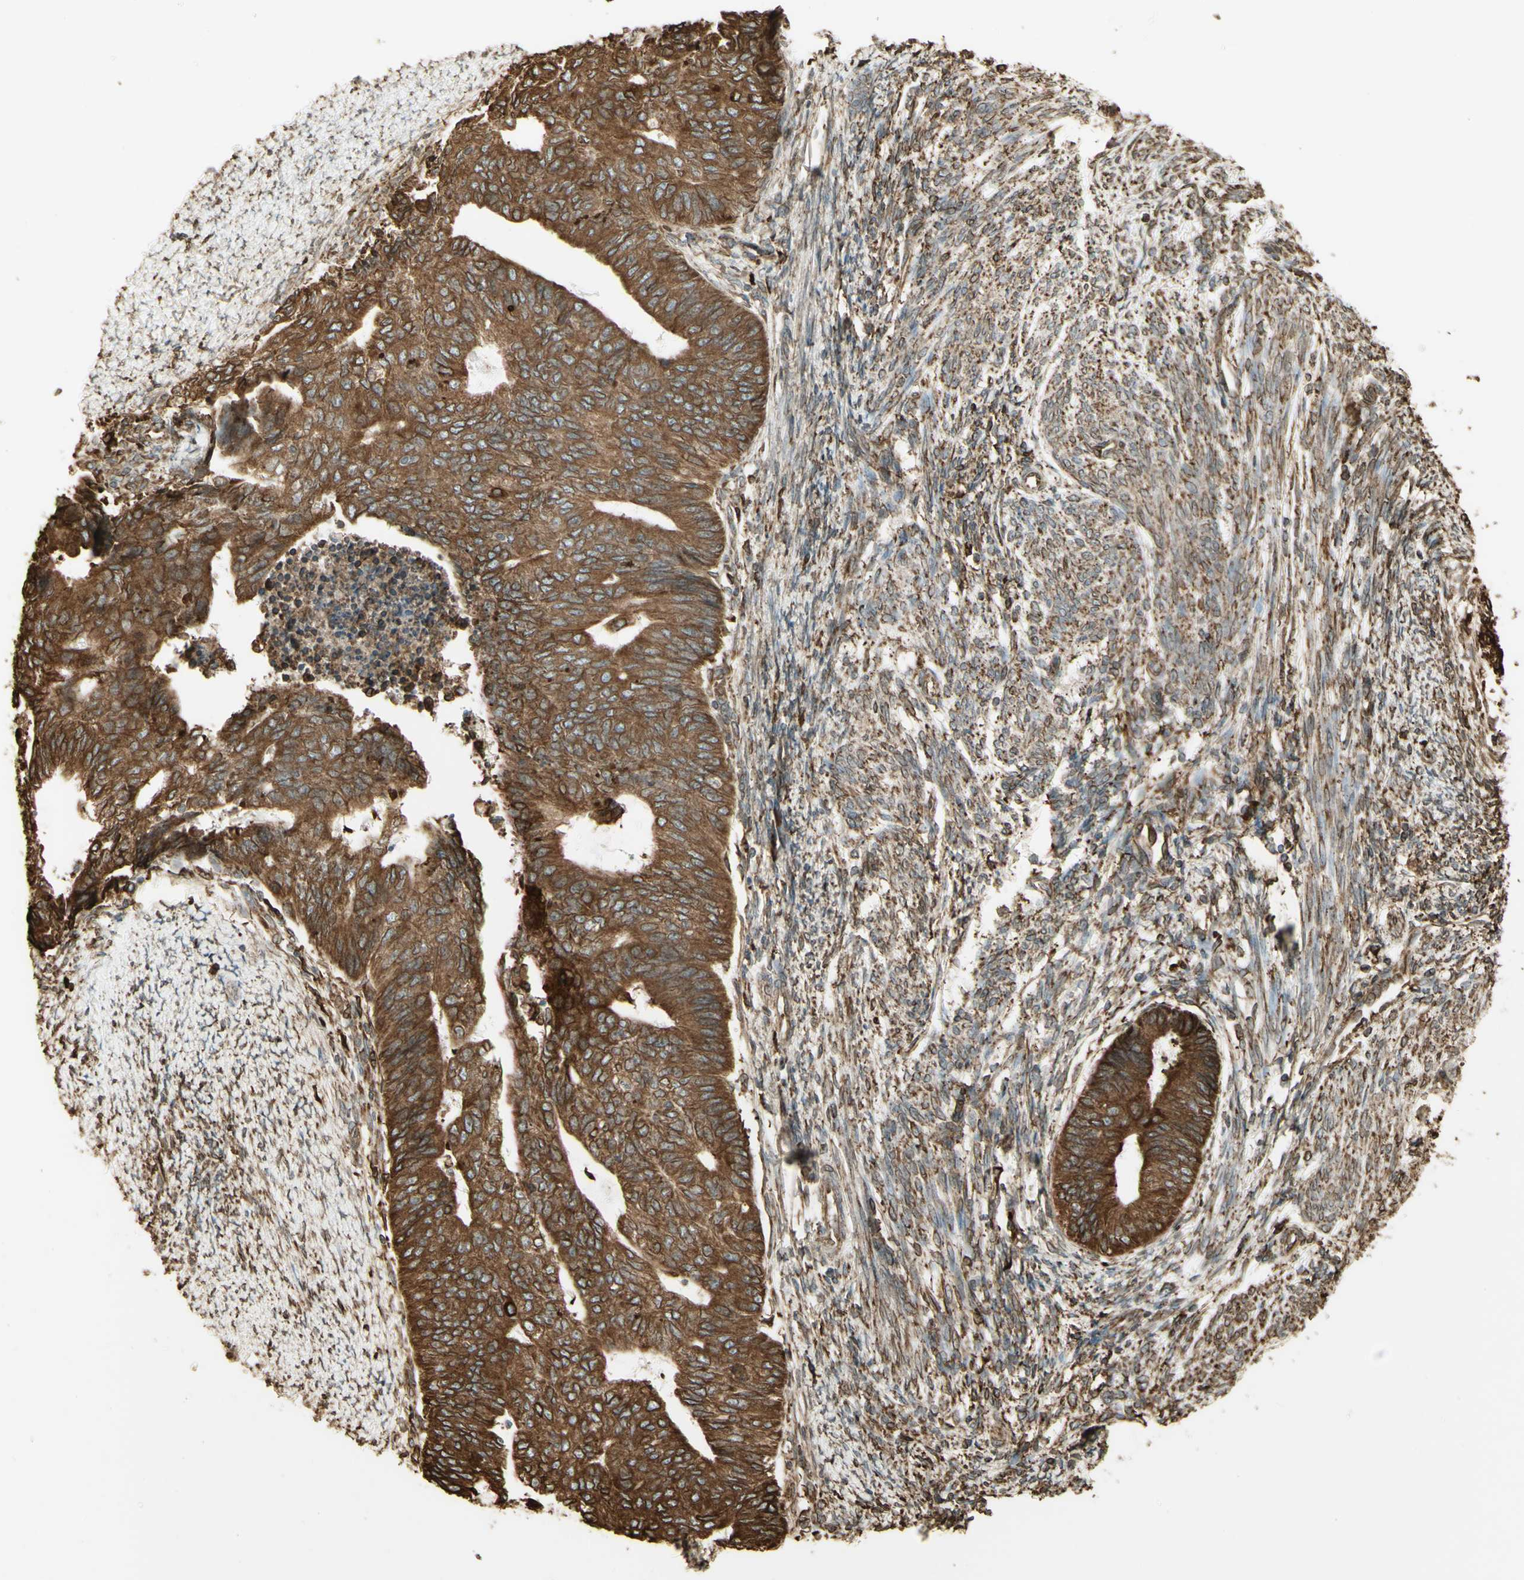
{"staining": {"intensity": "moderate", "quantity": ">75%", "location": "cytoplasmic/membranous"}, "tissue": "endometrial cancer", "cell_type": "Tumor cells", "image_type": "cancer", "snomed": [{"axis": "morphology", "description": "Adenocarcinoma, NOS"}, {"axis": "topography", "description": "Endometrium"}], "caption": "Adenocarcinoma (endometrial) was stained to show a protein in brown. There is medium levels of moderate cytoplasmic/membranous expression in about >75% of tumor cells. (IHC, brightfield microscopy, high magnification).", "gene": "CANX", "patient": {"sex": "female", "age": 32}}